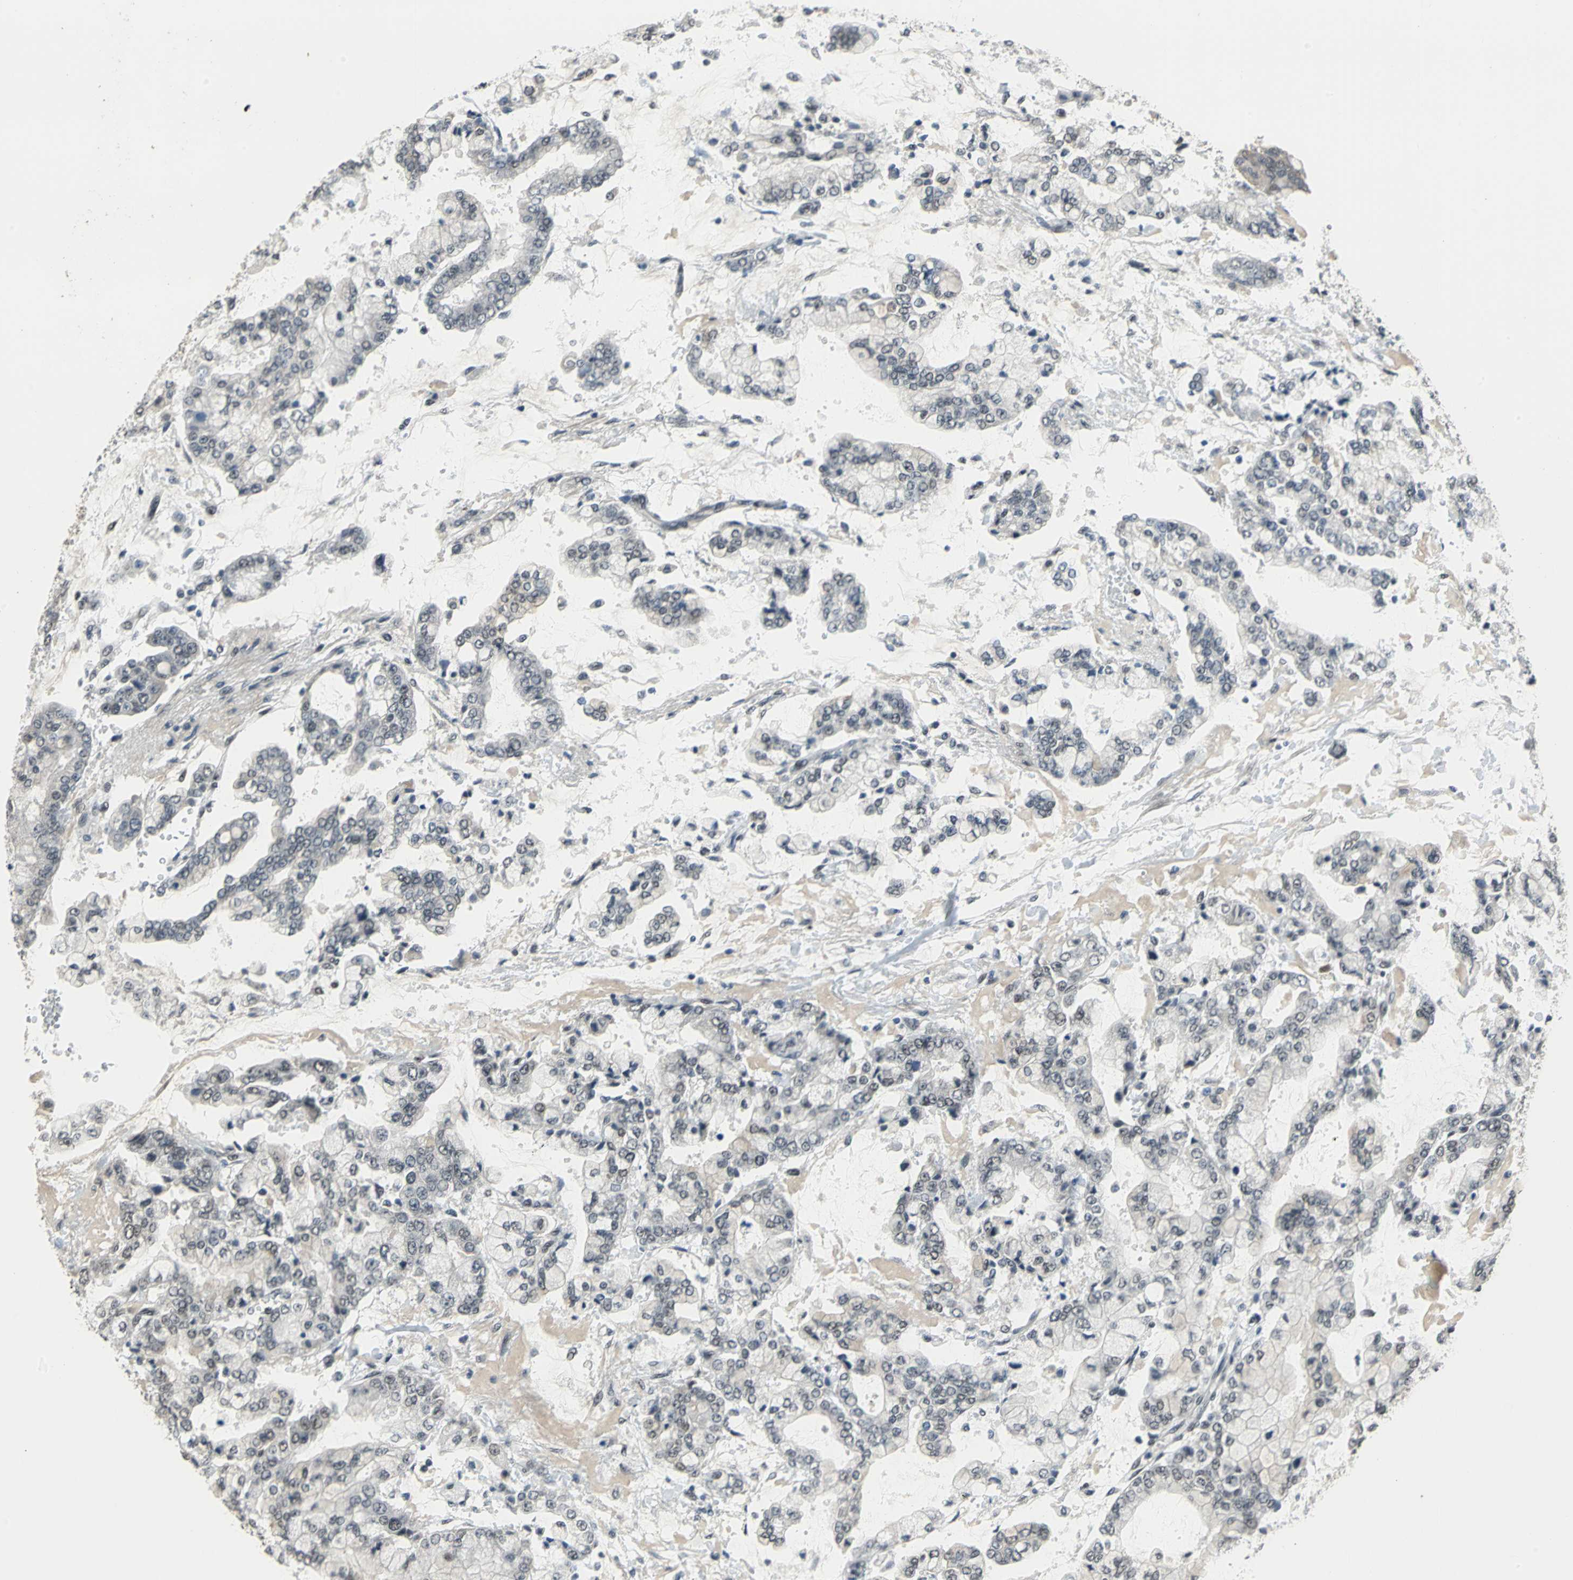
{"staining": {"intensity": "negative", "quantity": "none", "location": "none"}, "tissue": "stomach cancer", "cell_type": "Tumor cells", "image_type": "cancer", "snomed": [{"axis": "morphology", "description": "Adenocarcinoma, NOS"}, {"axis": "topography", "description": "Stomach"}], "caption": "Adenocarcinoma (stomach) was stained to show a protein in brown. There is no significant positivity in tumor cells.", "gene": "ELF2", "patient": {"sex": "male", "age": 76}}